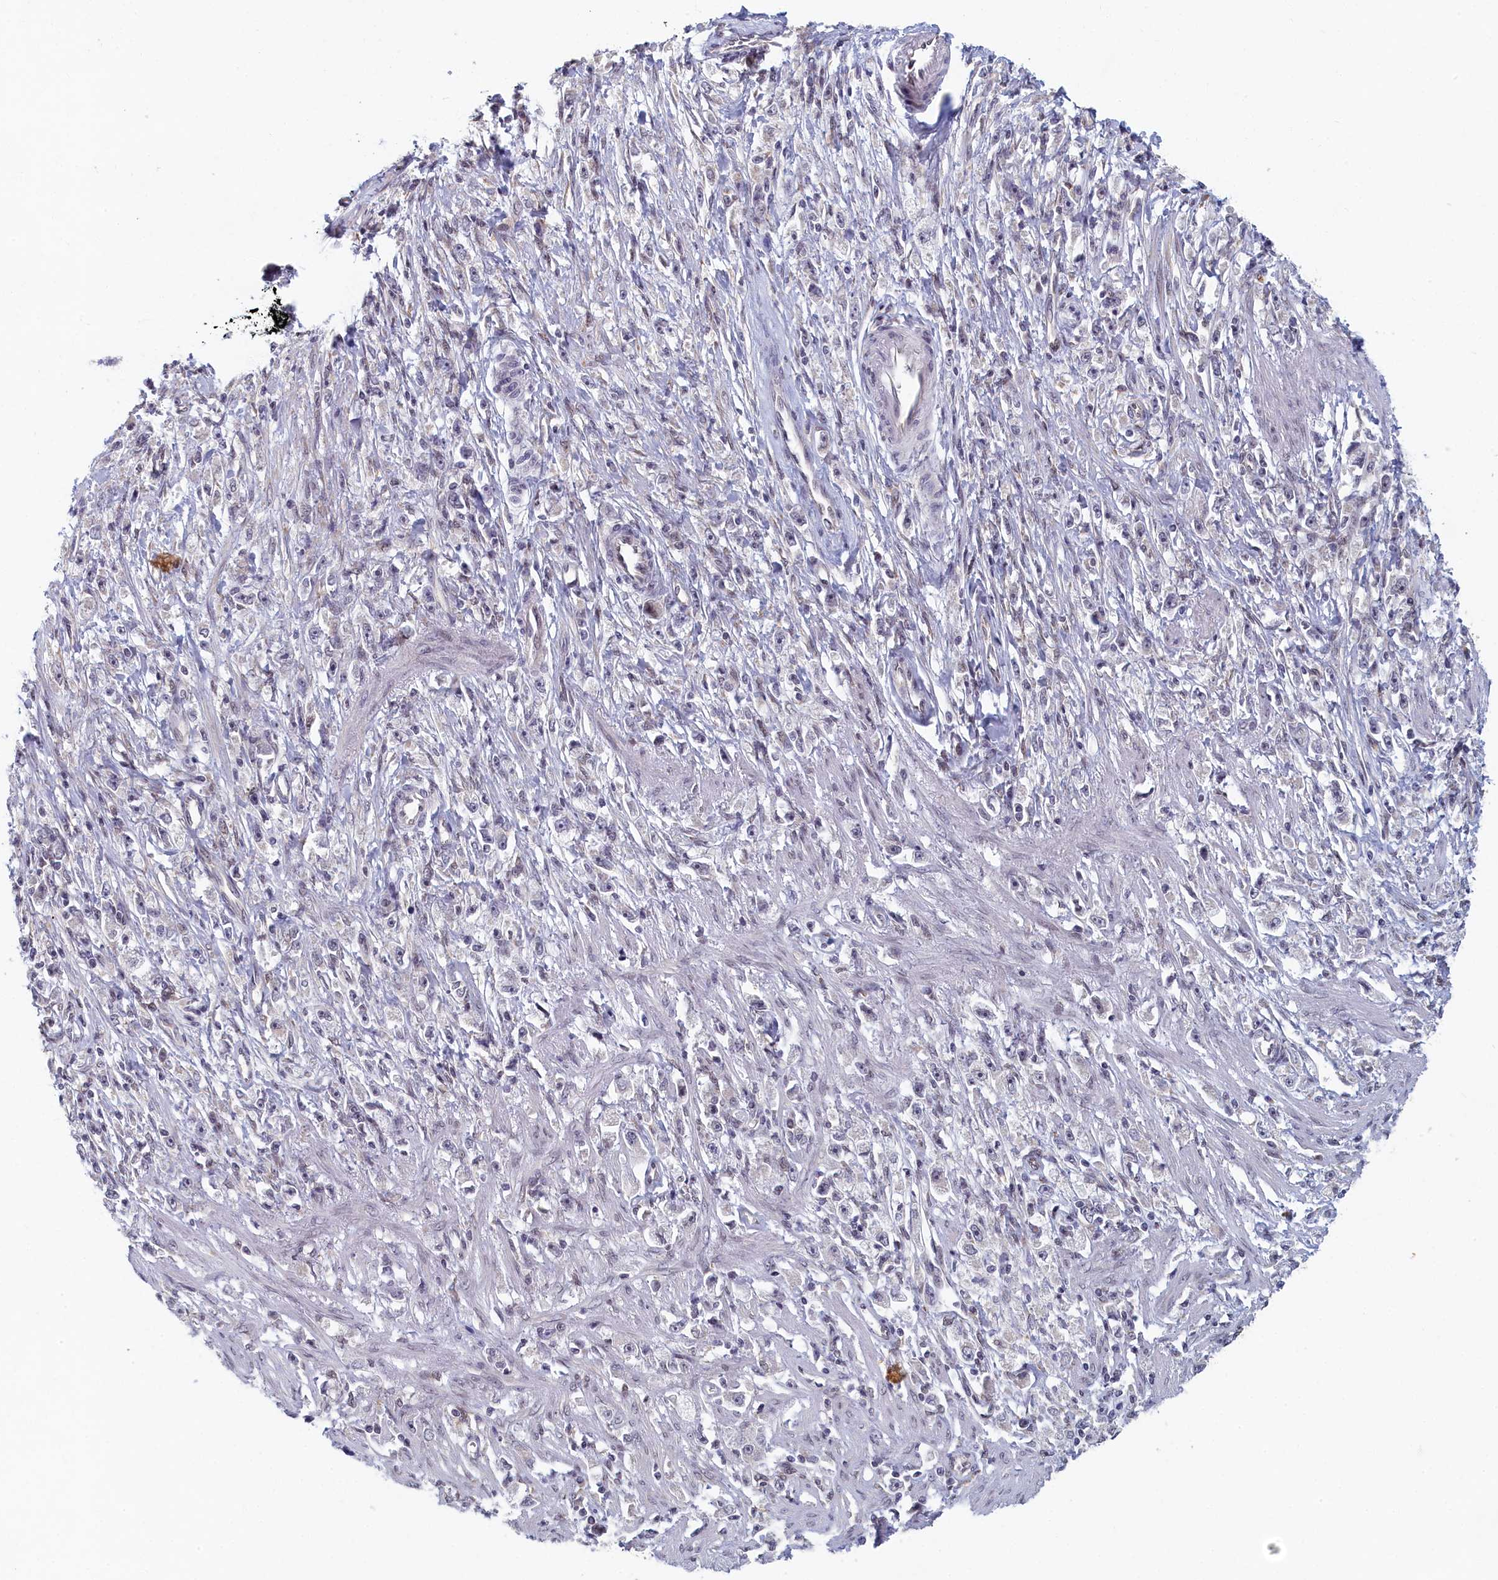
{"staining": {"intensity": "negative", "quantity": "none", "location": "none"}, "tissue": "stomach cancer", "cell_type": "Tumor cells", "image_type": "cancer", "snomed": [{"axis": "morphology", "description": "Adenocarcinoma, NOS"}, {"axis": "topography", "description": "Stomach"}], "caption": "This is an immunohistochemistry photomicrograph of stomach cancer (adenocarcinoma). There is no staining in tumor cells.", "gene": "DNAJC17", "patient": {"sex": "female", "age": 59}}